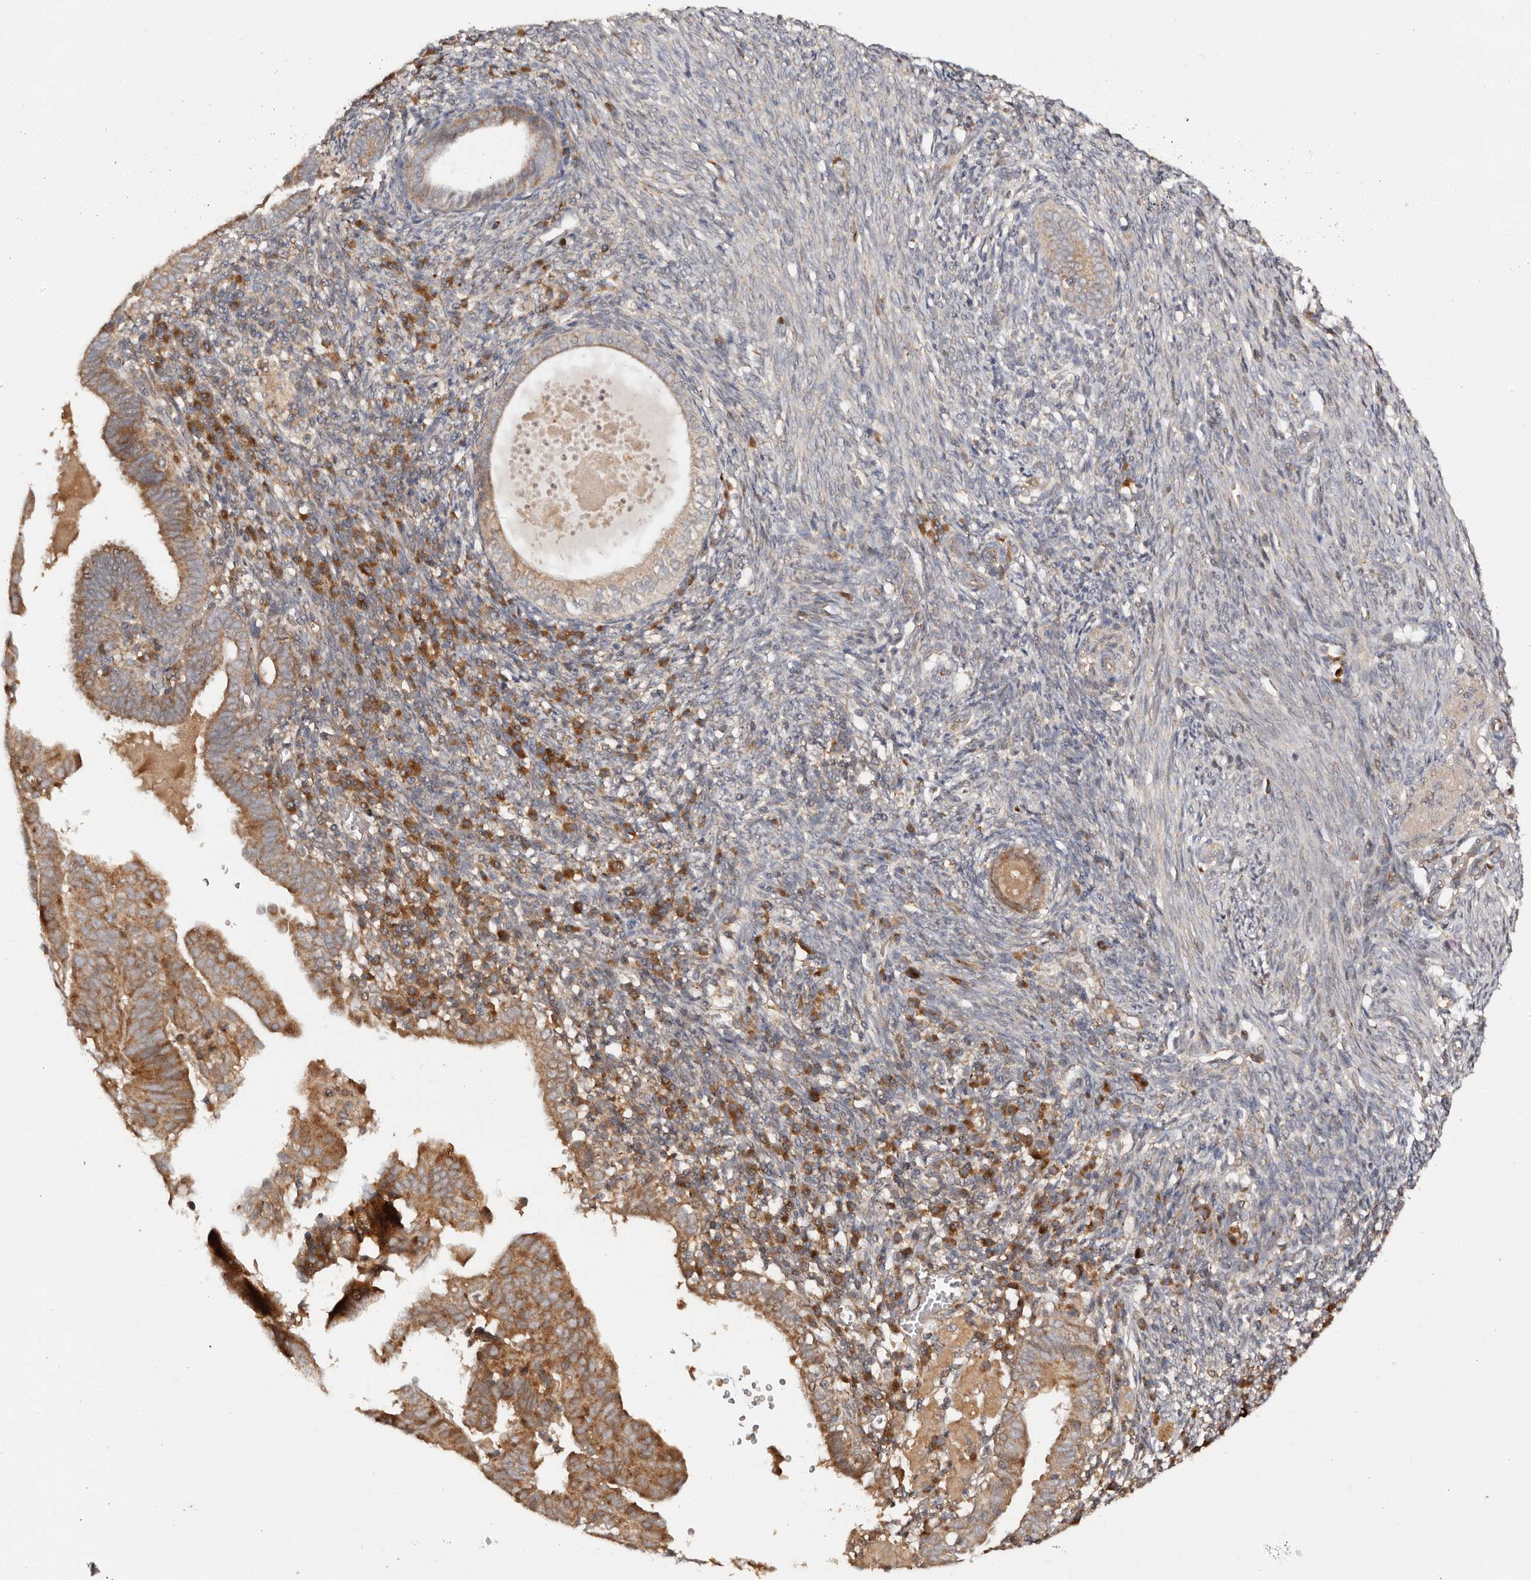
{"staining": {"intensity": "moderate", "quantity": ">75%", "location": "cytoplasmic/membranous"}, "tissue": "endometrial cancer", "cell_type": "Tumor cells", "image_type": "cancer", "snomed": [{"axis": "morphology", "description": "Adenocarcinoma, NOS"}, {"axis": "topography", "description": "Uterus"}], "caption": "The image displays staining of endometrial cancer (adenocarcinoma), revealing moderate cytoplasmic/membranous protein expression (brown color) within tumor cells. (DAB = brown stain, brightfield microscopy at high magnification).", "gene": "DENND11", "patient": {"sex": "female", "age": 77}}